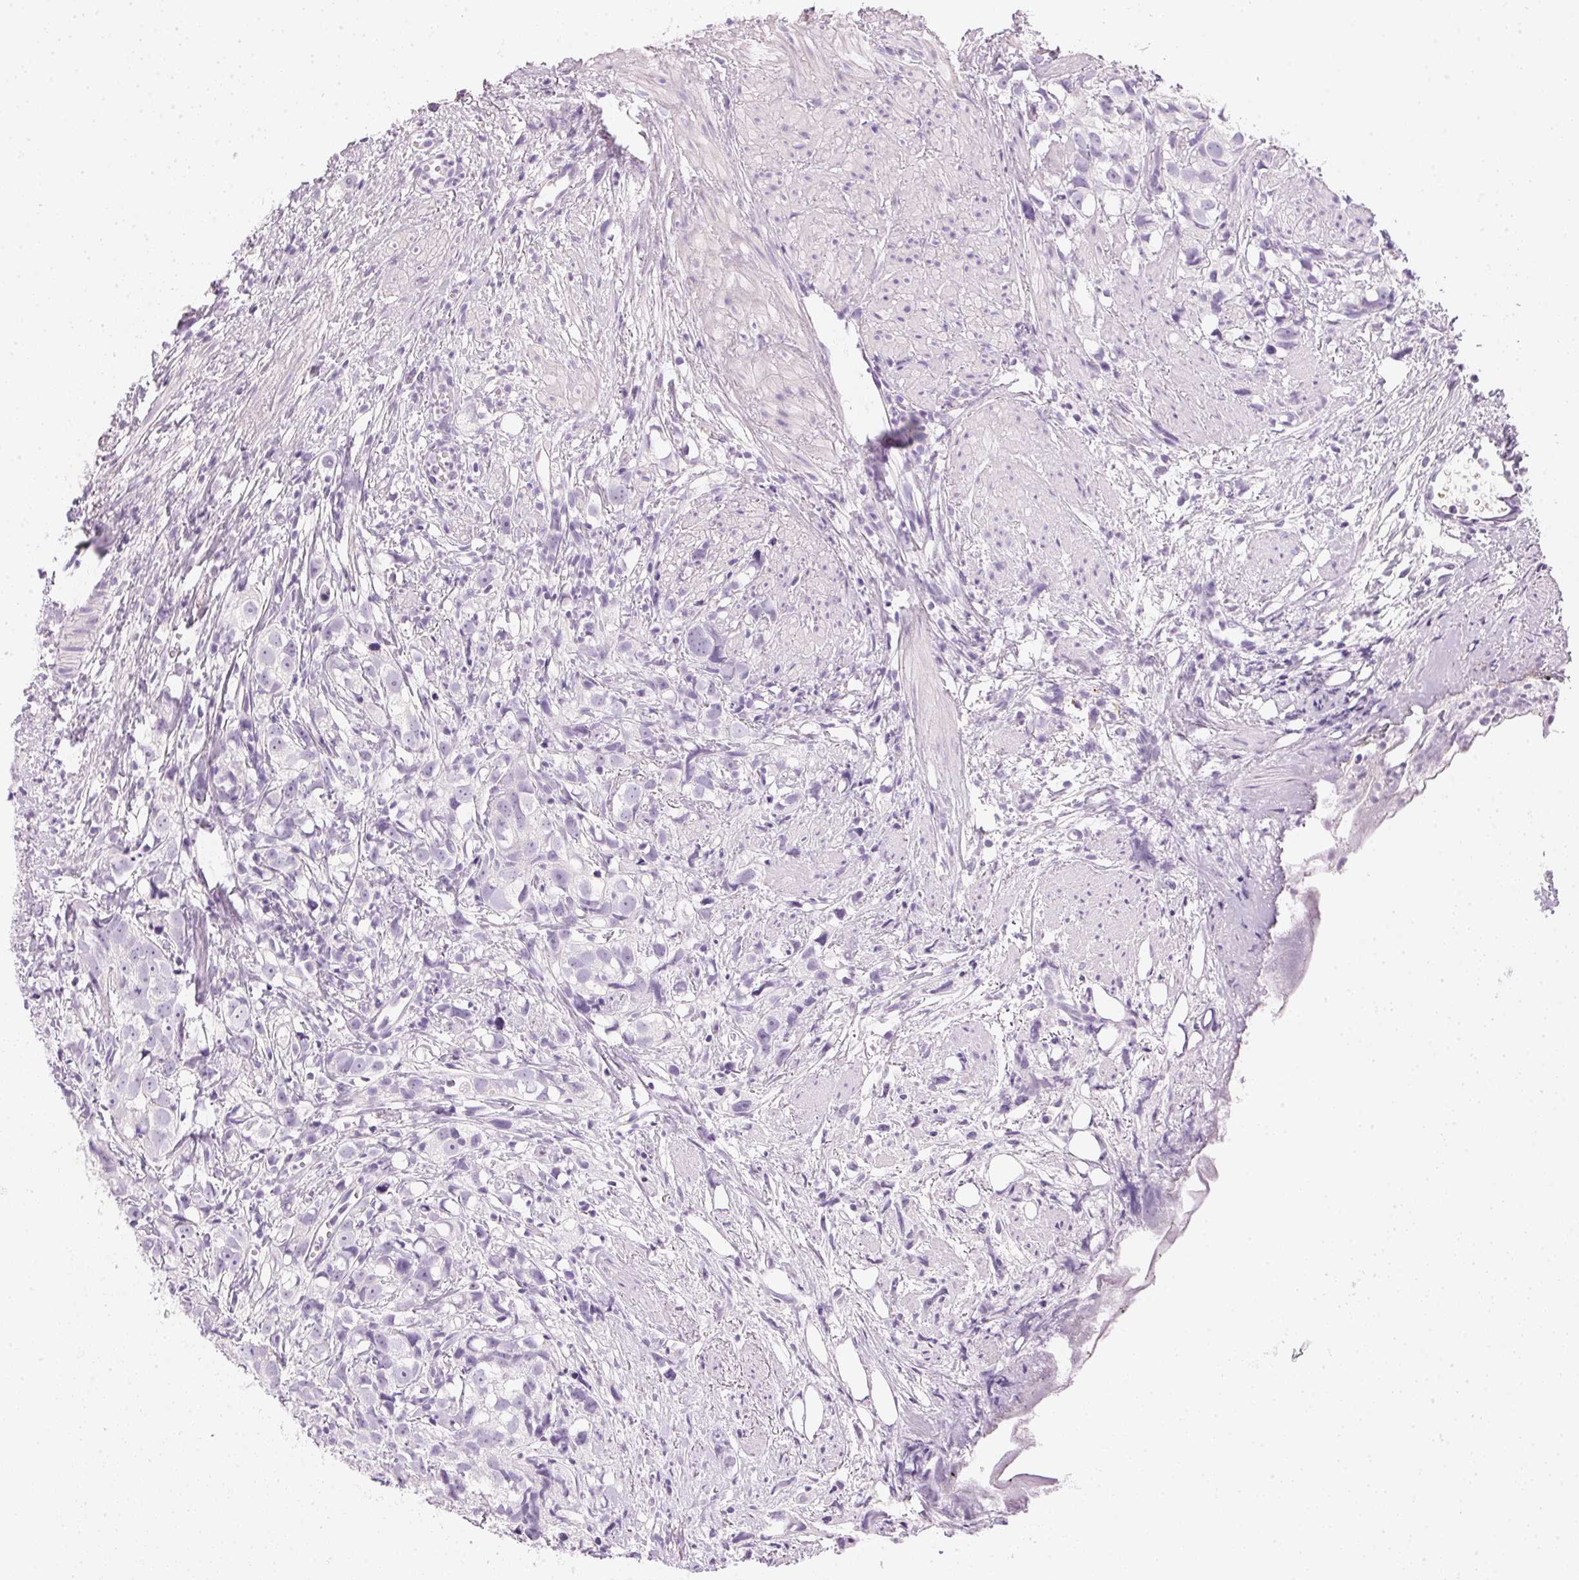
{"staining": {"intensity": "negative", "quantity": "none", "location": "none"}, "tissue": "prostate cancer", "cell_type": "Tumor cells", "image_type": "cancer", "snomed": [{"axis": "morphology", "description": "Adenocarcinoma, High grade"}, {"axis": "topography", "description": "Prostate"}], "caption": "Prostate adenocarcinoma (high-grade) was stained to show a protein in brown. There is no significant staining in tumor cells. Brightfield microscopy of immunohistochemistry (IHC) stained with DAB (3,3'-diaminobenzidine) (brown) and hematoxylin (blue), captured at high magnification.", "gene": "IGFBP1", "patient": {"sex": "male", "age": 68}}